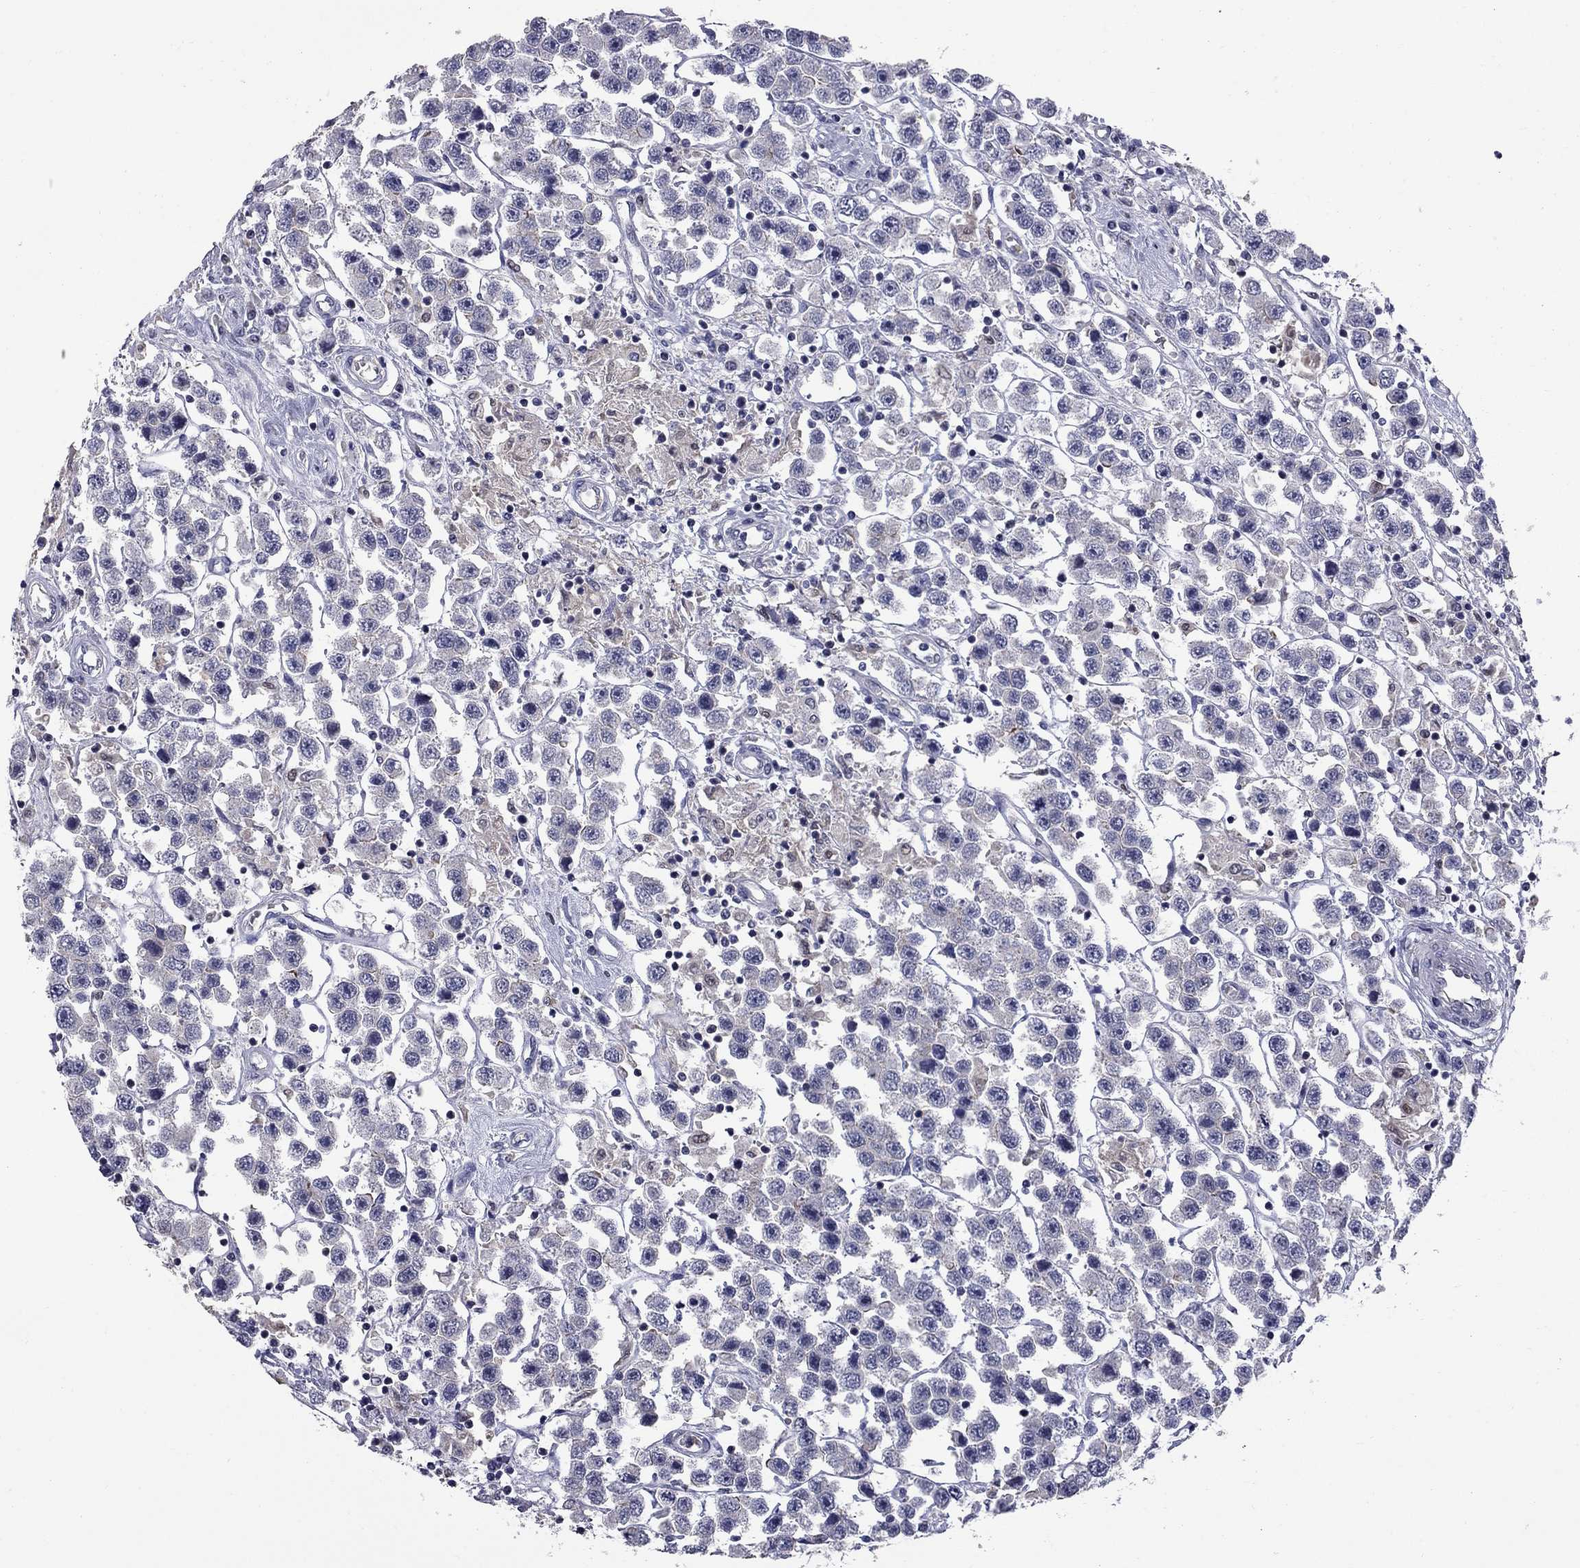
{"staining": {"intensity": "negative", "quantity": "none", "location": "none"}, "tissue": "testis cancer", "cell_type": "Tumor cells", "image_type": "cancer", "snomed": [{"axis": "morphology", "description": "Seminoma, NOS"}, {"axis": "topography", "description": "Testis"}], "caption": "High power microscopy micrograph of an immunohistochemistry micrograph of testis cancer (seminoma), revealing no significant expression in tumor cells.", "gene": "HTR4", "patient": {"sex": "male", "age": 45}}